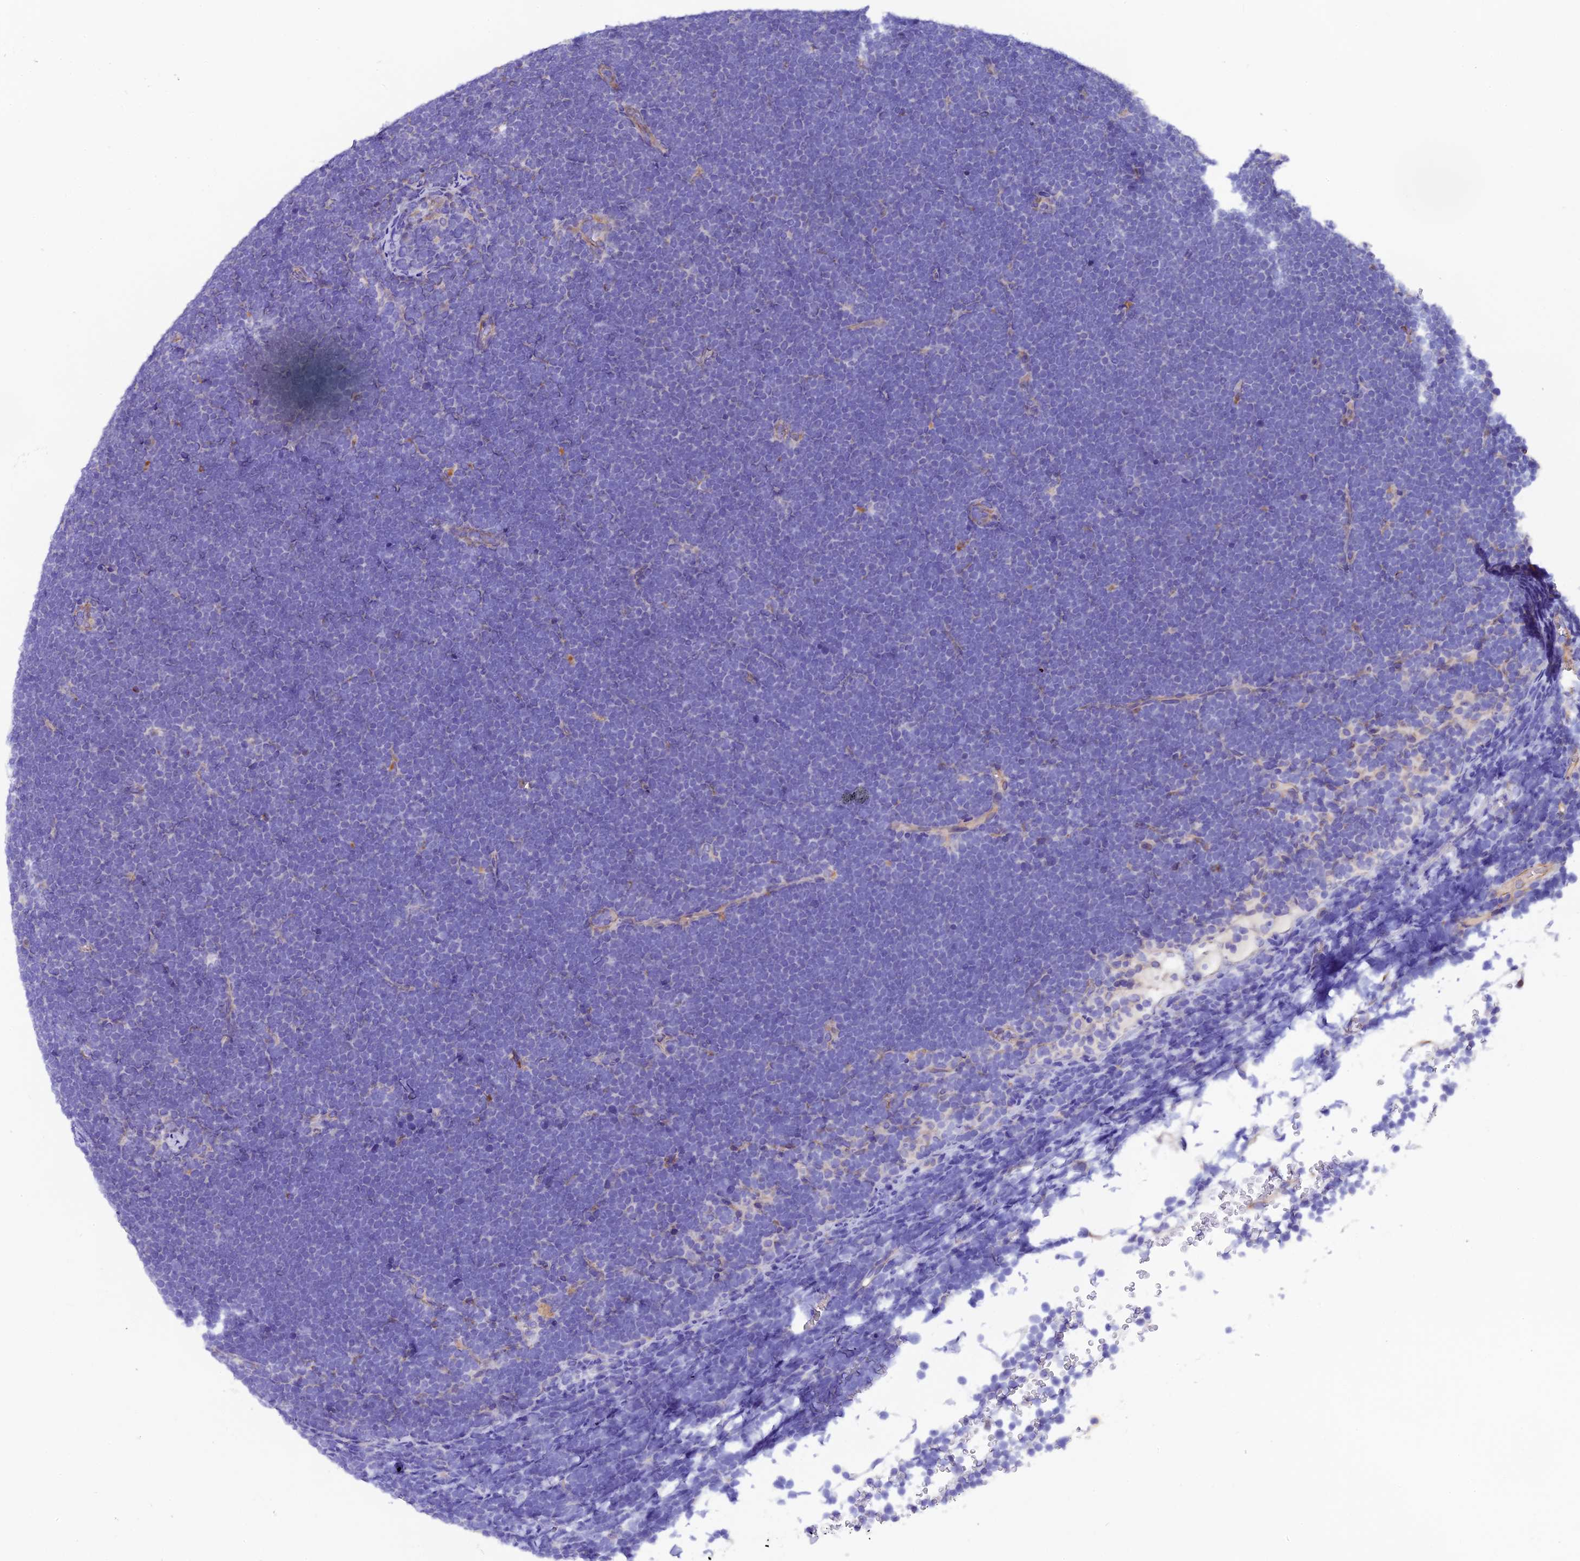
{"staining": {"intensity": "negative", "quantity": "none", "location": "none"}, "tissue": "lymphoma", "cell_type": "Tumor cells", "image_type": "cancer", "snomed": [{"axis": "morphology", "description": "Malignant lymphoma, non-Hodgkin's type, High grade"}, {"axis": "topography", "description": "Lymph node"}], "caption": "High power microscopy image of an IHC histopathology image of lymphoma, revealing no significant expression in tumor cells.", "gene": "CLN5", "patient": {"sex": "male", "age": 13}}